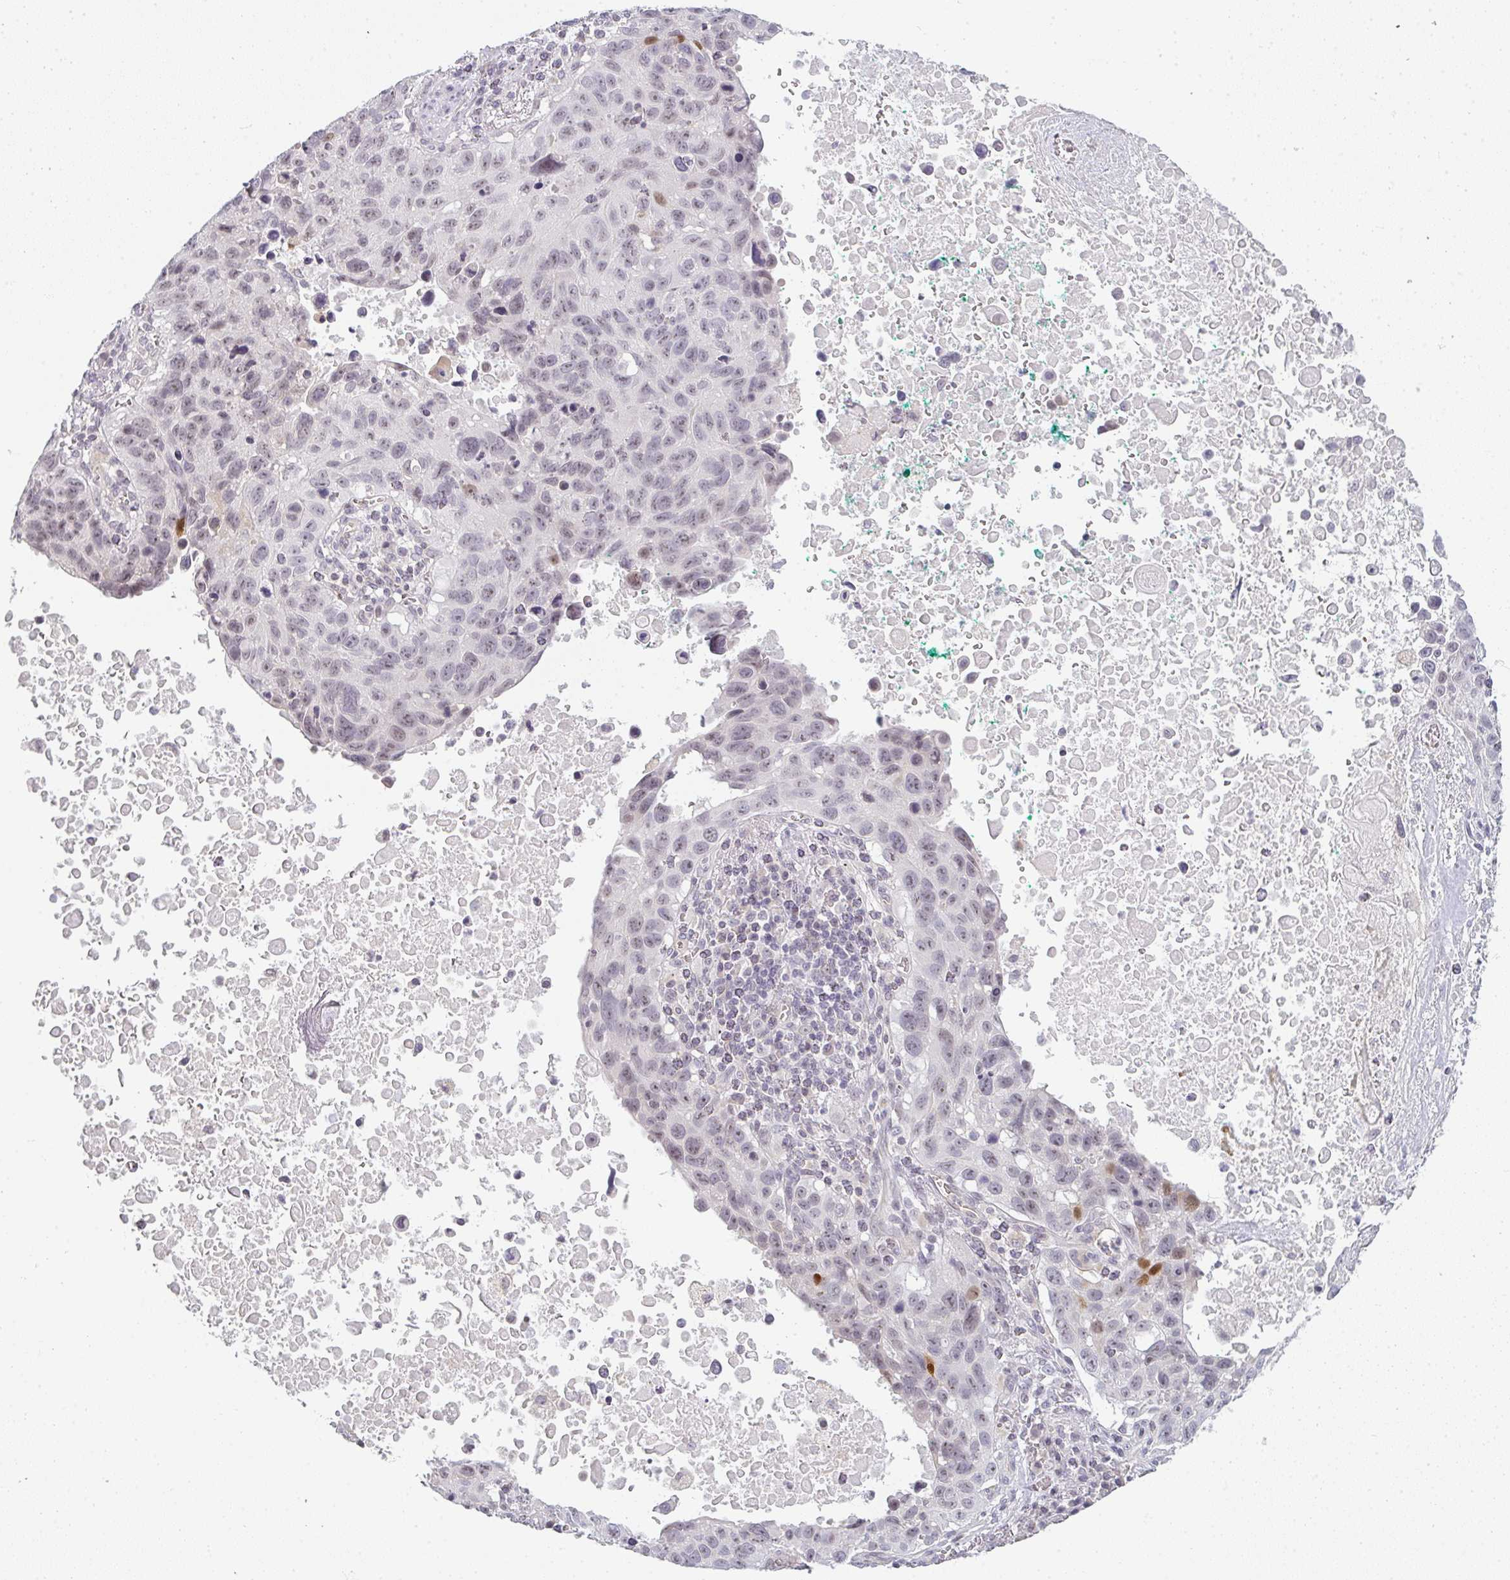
{"staining": {"intensity": "moderate", "quantity": "25%-75%", "location": "nuclear"}, "tissue": "lung cancer", "cell_type": "Tumor cells", "image_type": "cancer", "snomed": [{"axis": "morphology", "description": "Squamous cell carcinoma, NOS"}, {"axis": "topography", "description": "Lung"}], "caption": "Protein expression analysis of human squamous cell carcinoma (lung) reveals moderate nuclear positivity in approximately 25%-75% of tumor cells.", "gene": "RBBP6", "patient": {"sex": "male", "age": 66}}